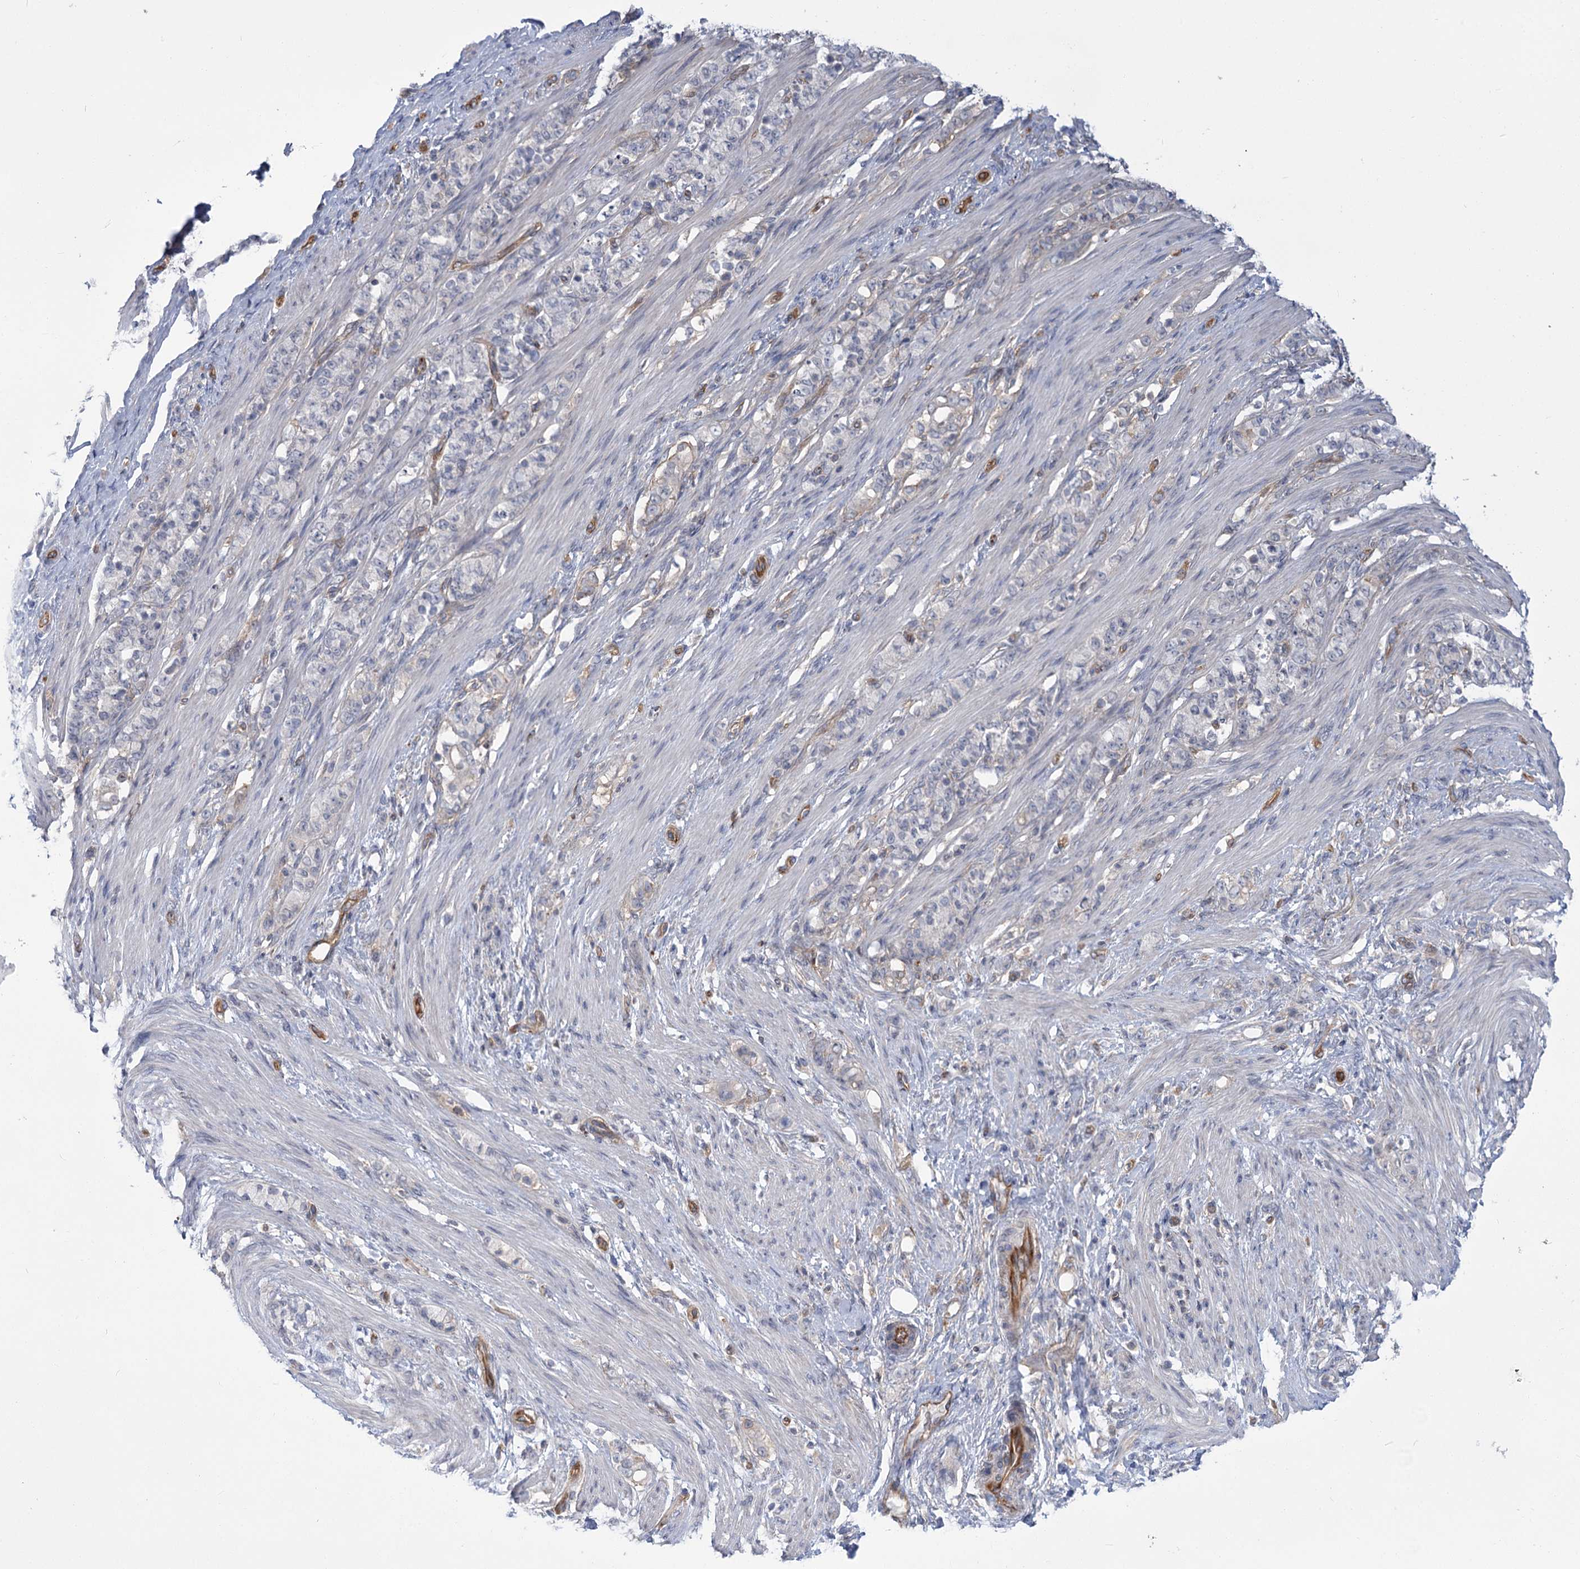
{"staining": {"intensity": "weak", "quantity": "<25%", "location": "cytoplasmic/membranous"}, "tissue": "stomach cancer", "cell_type": "Tumor cells", "image_type": "cancer", "snomed": [{"axis": "morphology", "description": "Adenocarcinoma, NOS"}, {"axis": "topography", "description": "Stomach"}], "caption": "Micrograph shows no protein positivity in tumor cells of stomach cancer (adenocarcinoma) tissue.", "gene": "THAP6", "patient": {"sex": "female", "age": 79}}